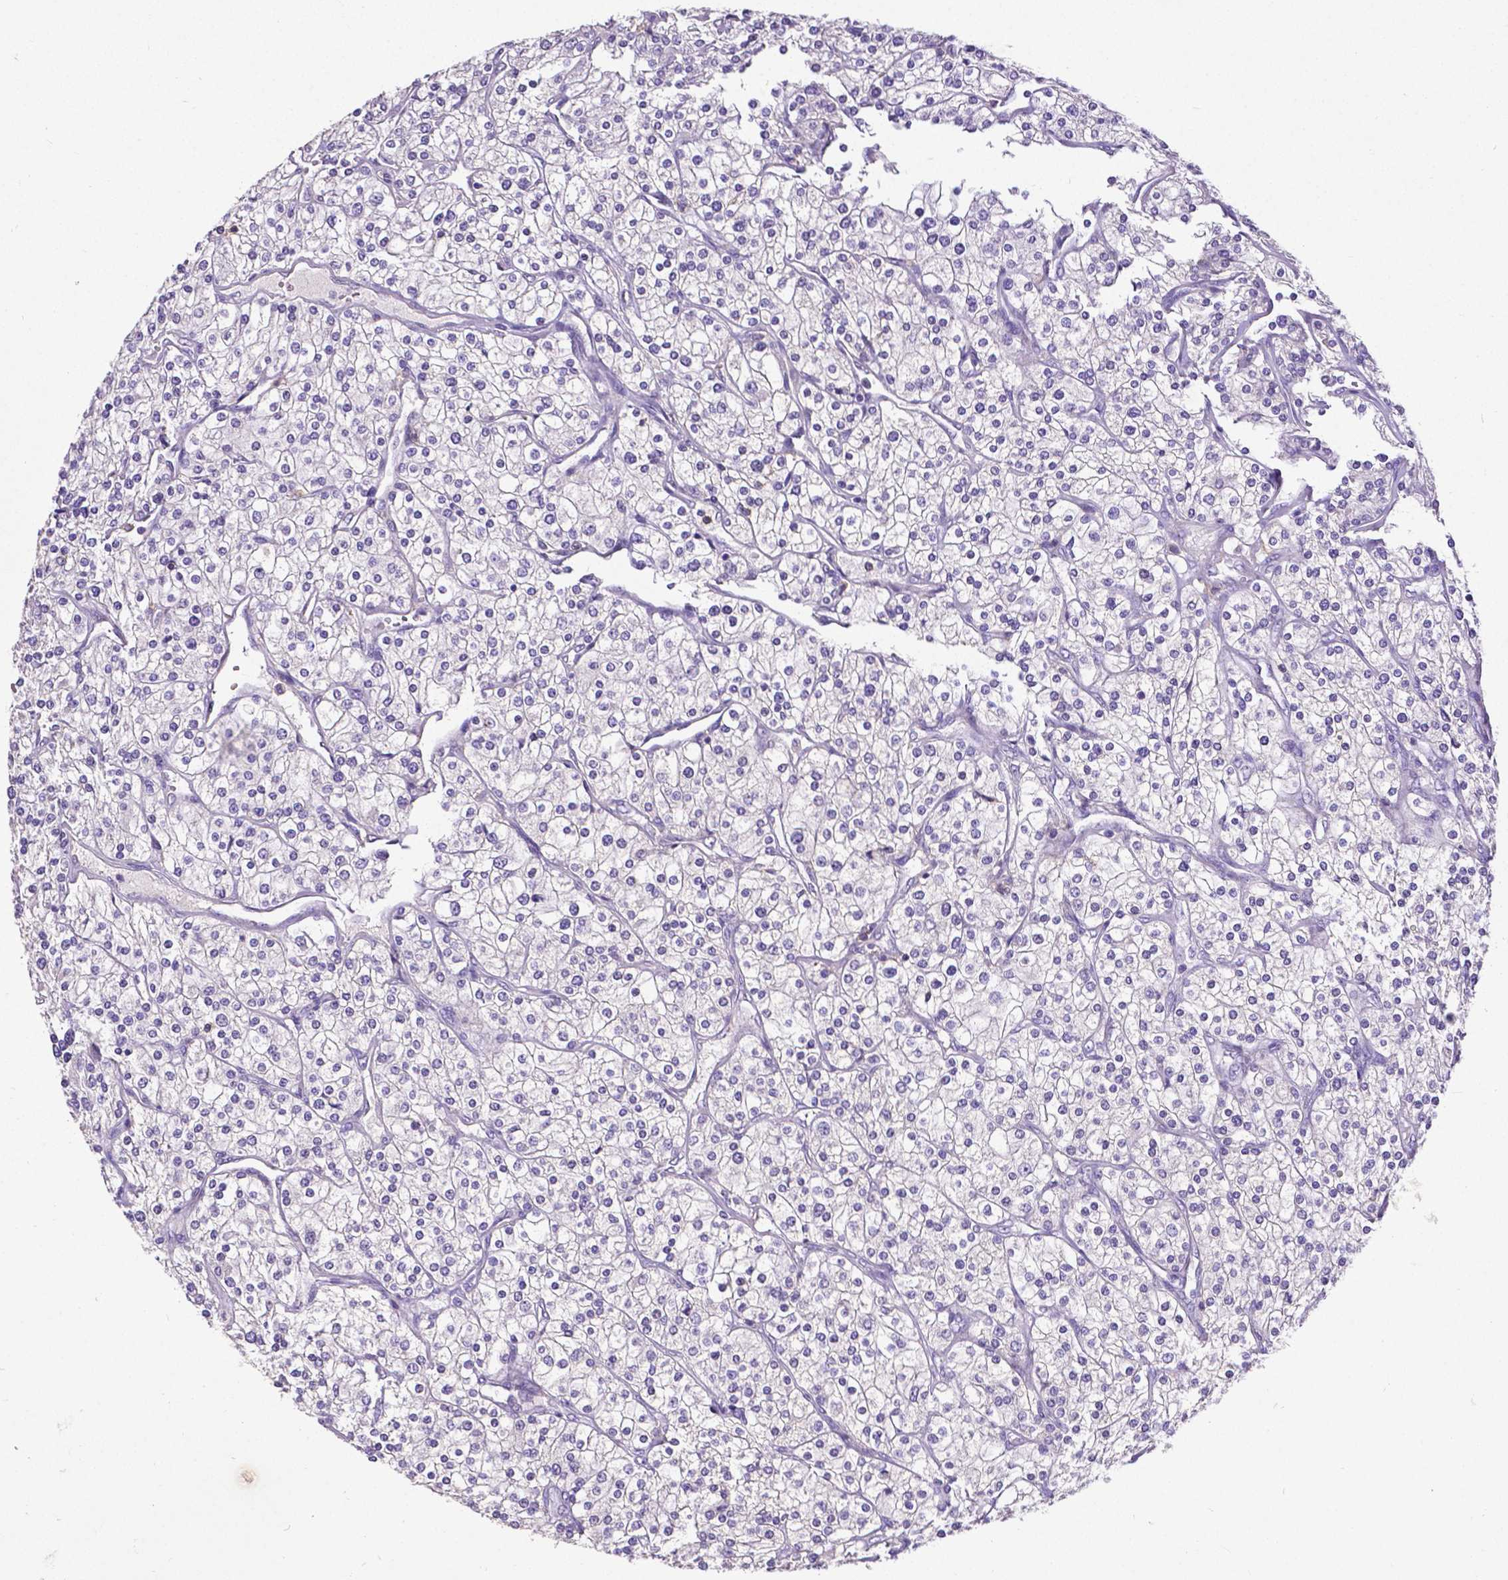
{"staining": {"intensity": "negative", "quantity": "none", "location": "none"}, "tissue": "renal cancer", "cell_type": "Tumor cells", "image_type": "cancer", "snomed": [{"axis": "morphology", "description": "Adenocarcinoma, NOS"}, {"axis": "topography", "description": "Kidney"}], "caption": "Tumor cells show no significant positivity in renal adenocarcinoma. Brightfield microscopy of immunohistochemistry (IHC) stained with DAB (3,3'-diaminobenzidine) (brown) and hematoxylin (blue), captured at high magnification.", "gene": "CD4", "patient": {"sex": "male", "age": 80}}